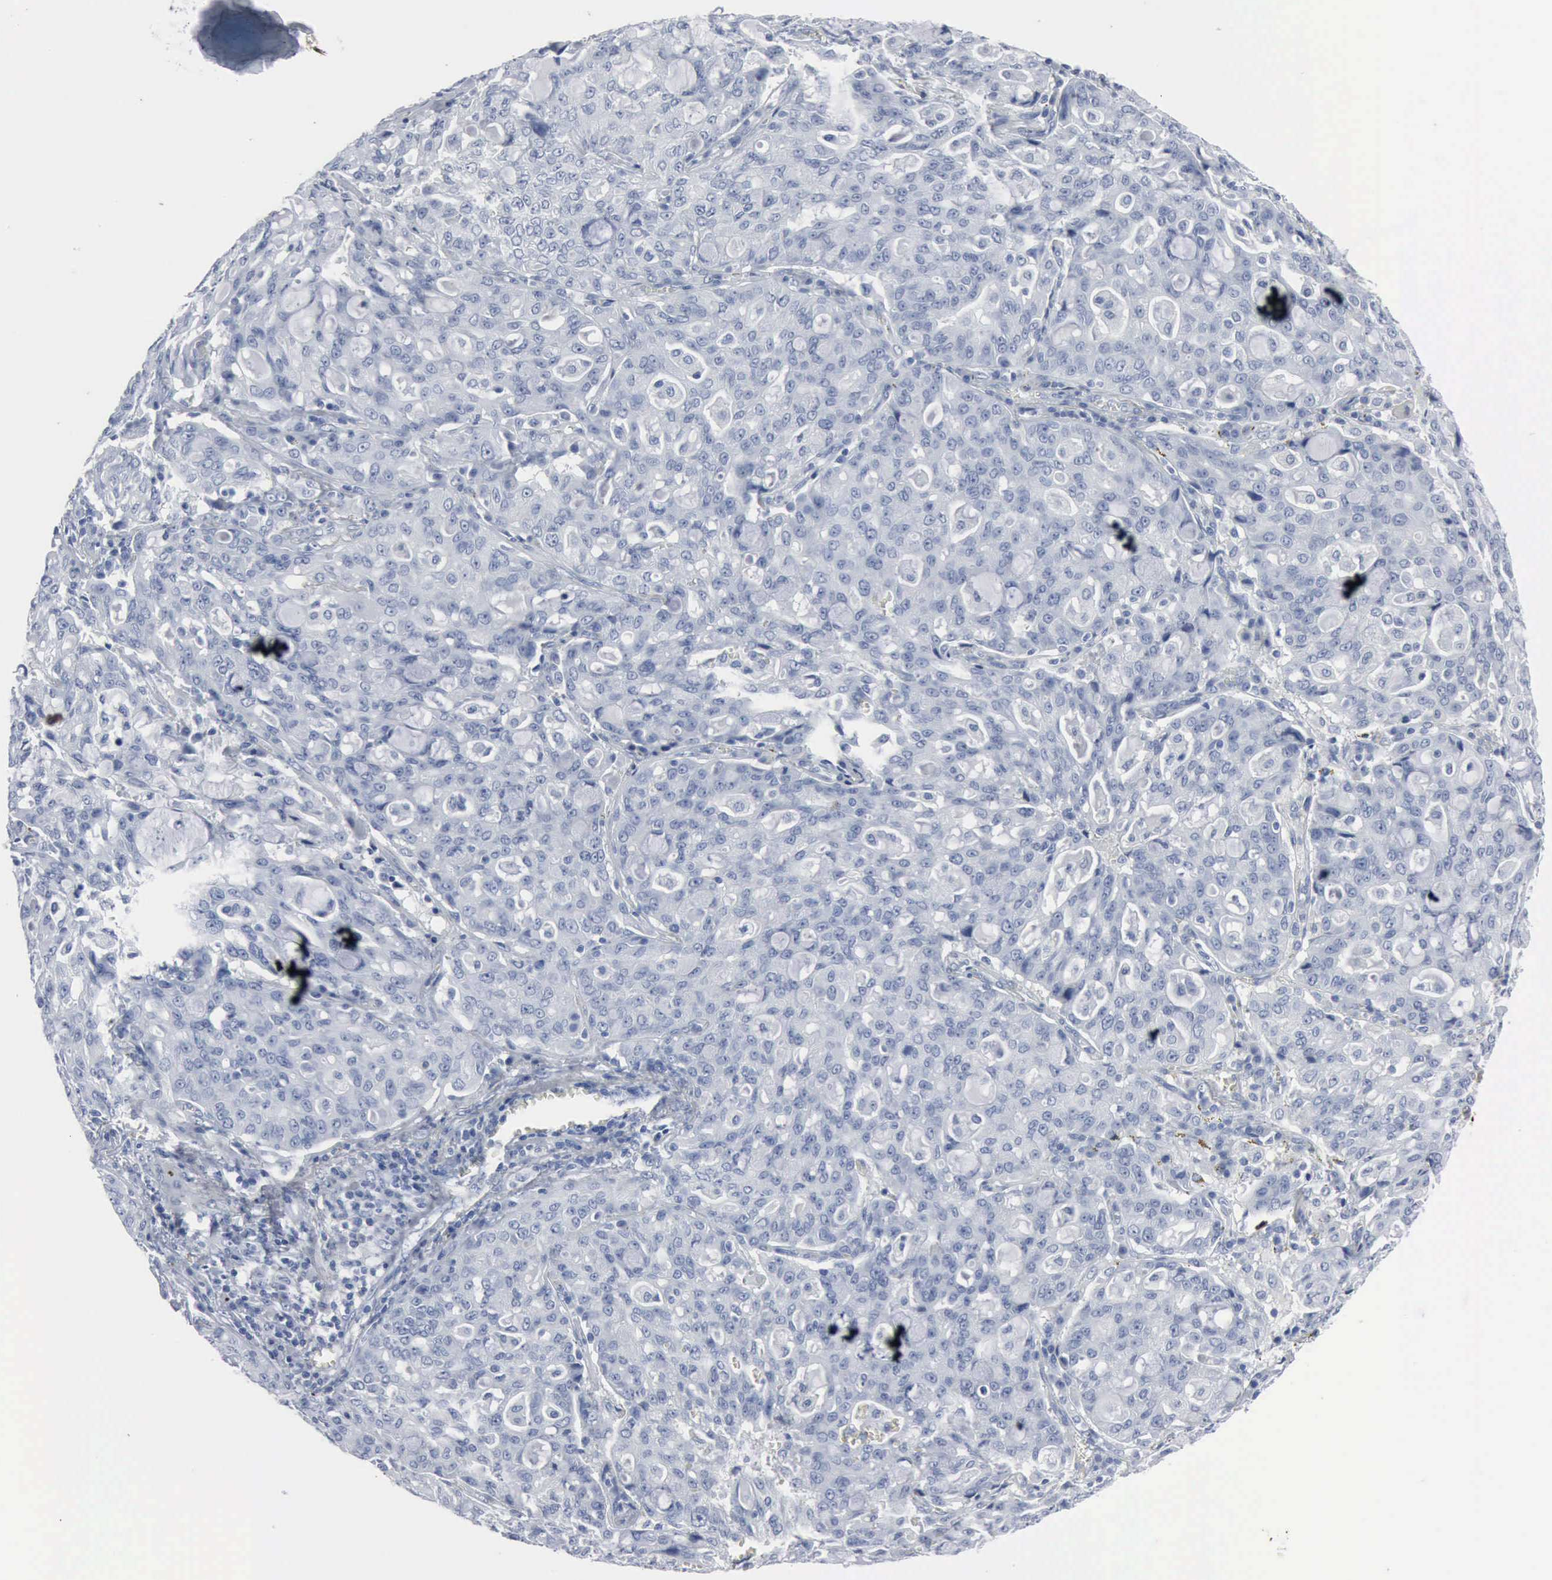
{"staining": {"intensity": "negative", "quantity": "none", "location": "none"}, "tissue": "lung cancer", "cell_type": "Tumor cells", "image_type": "cancer", "snomed": [{"axis": "morphology", "description": "Adenocarcinoma, NOS"}, {"axis": "topography", "description": "Lung"}], "caption": "This is an IHC photomicrograph of human lung cancer (adenocarcinoma). There is no staining in tumor cells.", "gene": "DMD", "patient": {"sex": "female", "age": 44}}